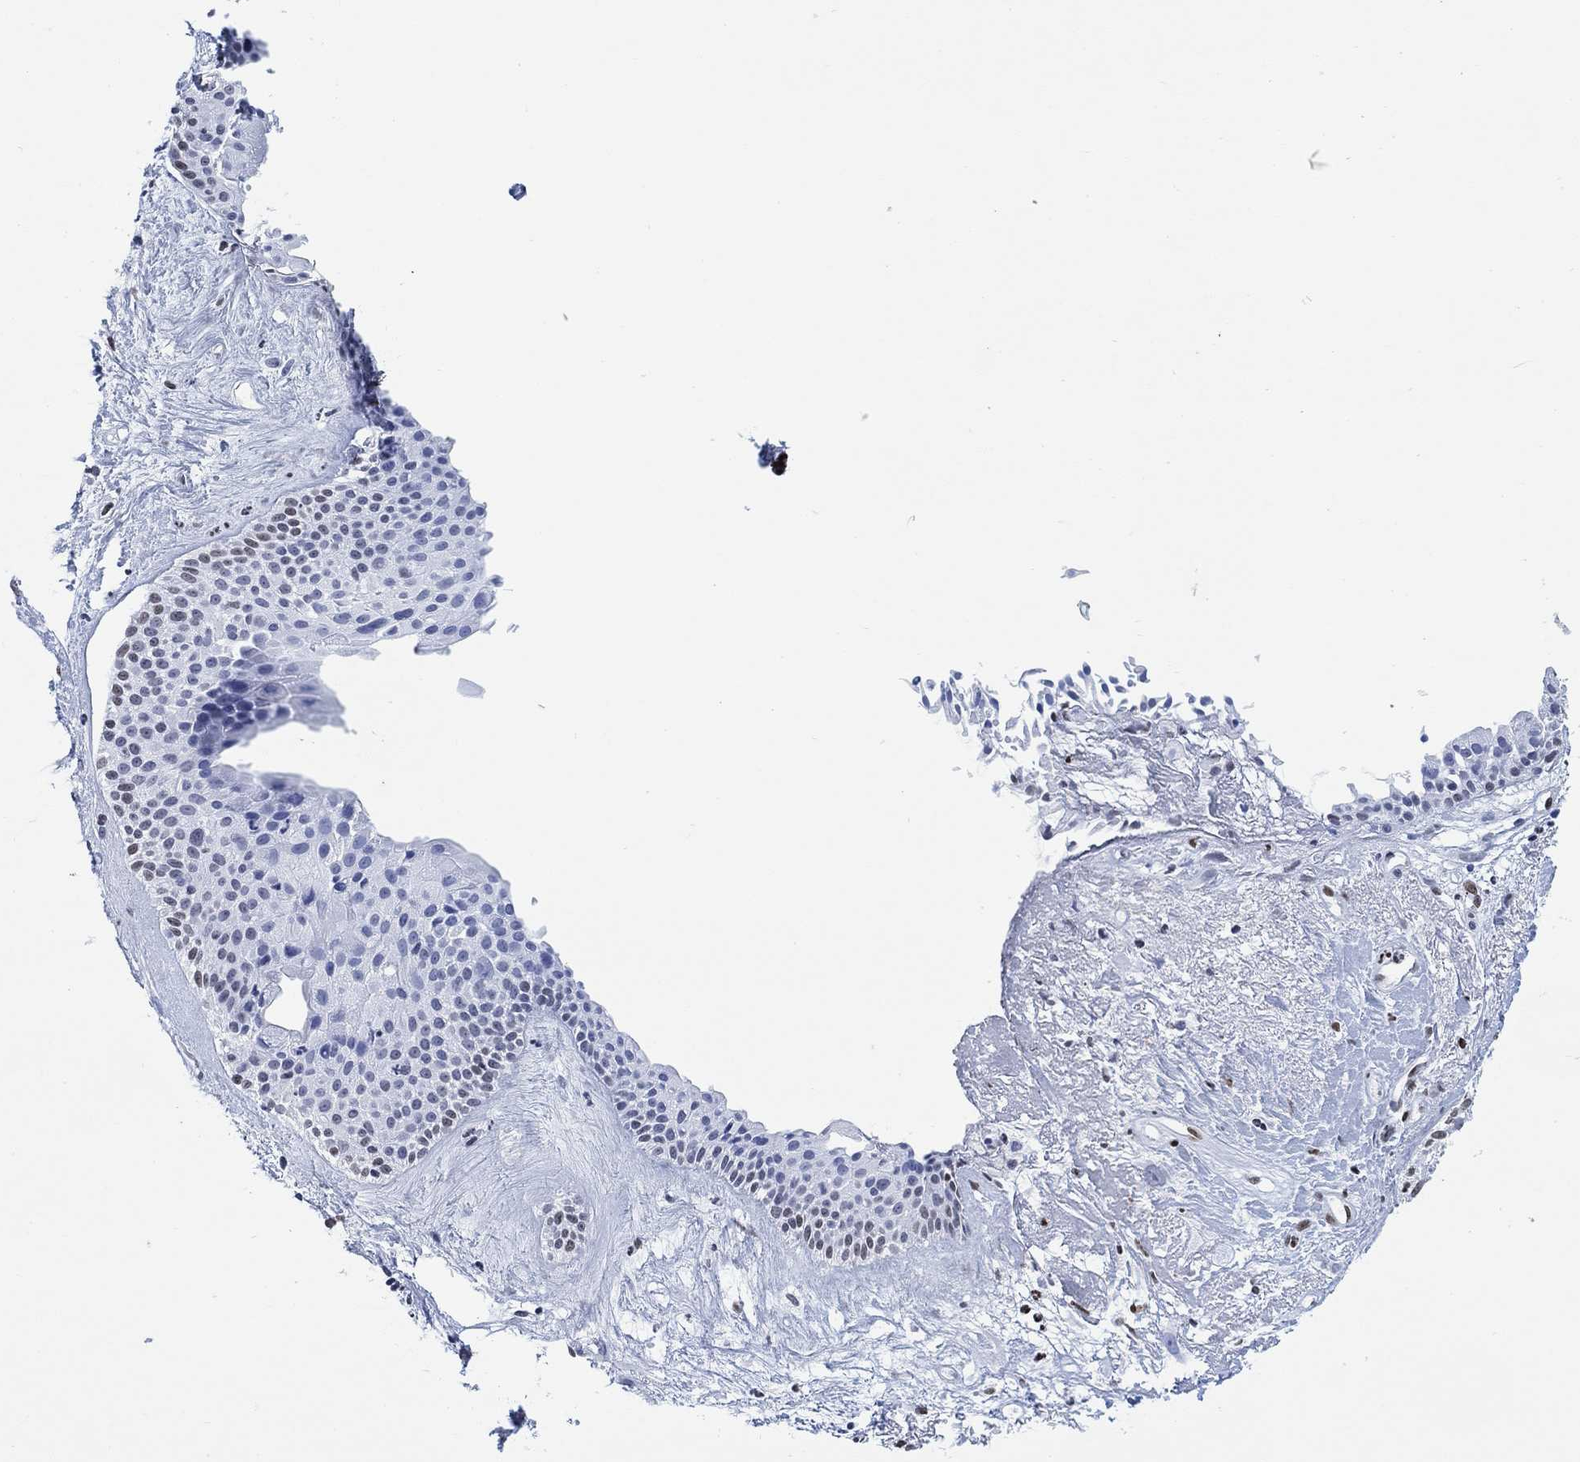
{"staining": {"intensity": "moderate", "quantity": "<25%", "location": "nuclear"}, "tissue": "nasopharynx", "cell_type": "Respiratory epithelial cells", "image_type": "normal", "snomed": [{"axis": "morphology", "description": "Normal tissue, NOS"}, {"axis": "topography", "description": "Nasopharynx"}], "caption": "A micrograph of human nasopharynx stained for a protein demonstrates moderate nuclear brown staining in respiratory epithelial cells. Nuclei are stained in blue.", "gene": "H1", "patient": {"sex": "male", "age": 75}}